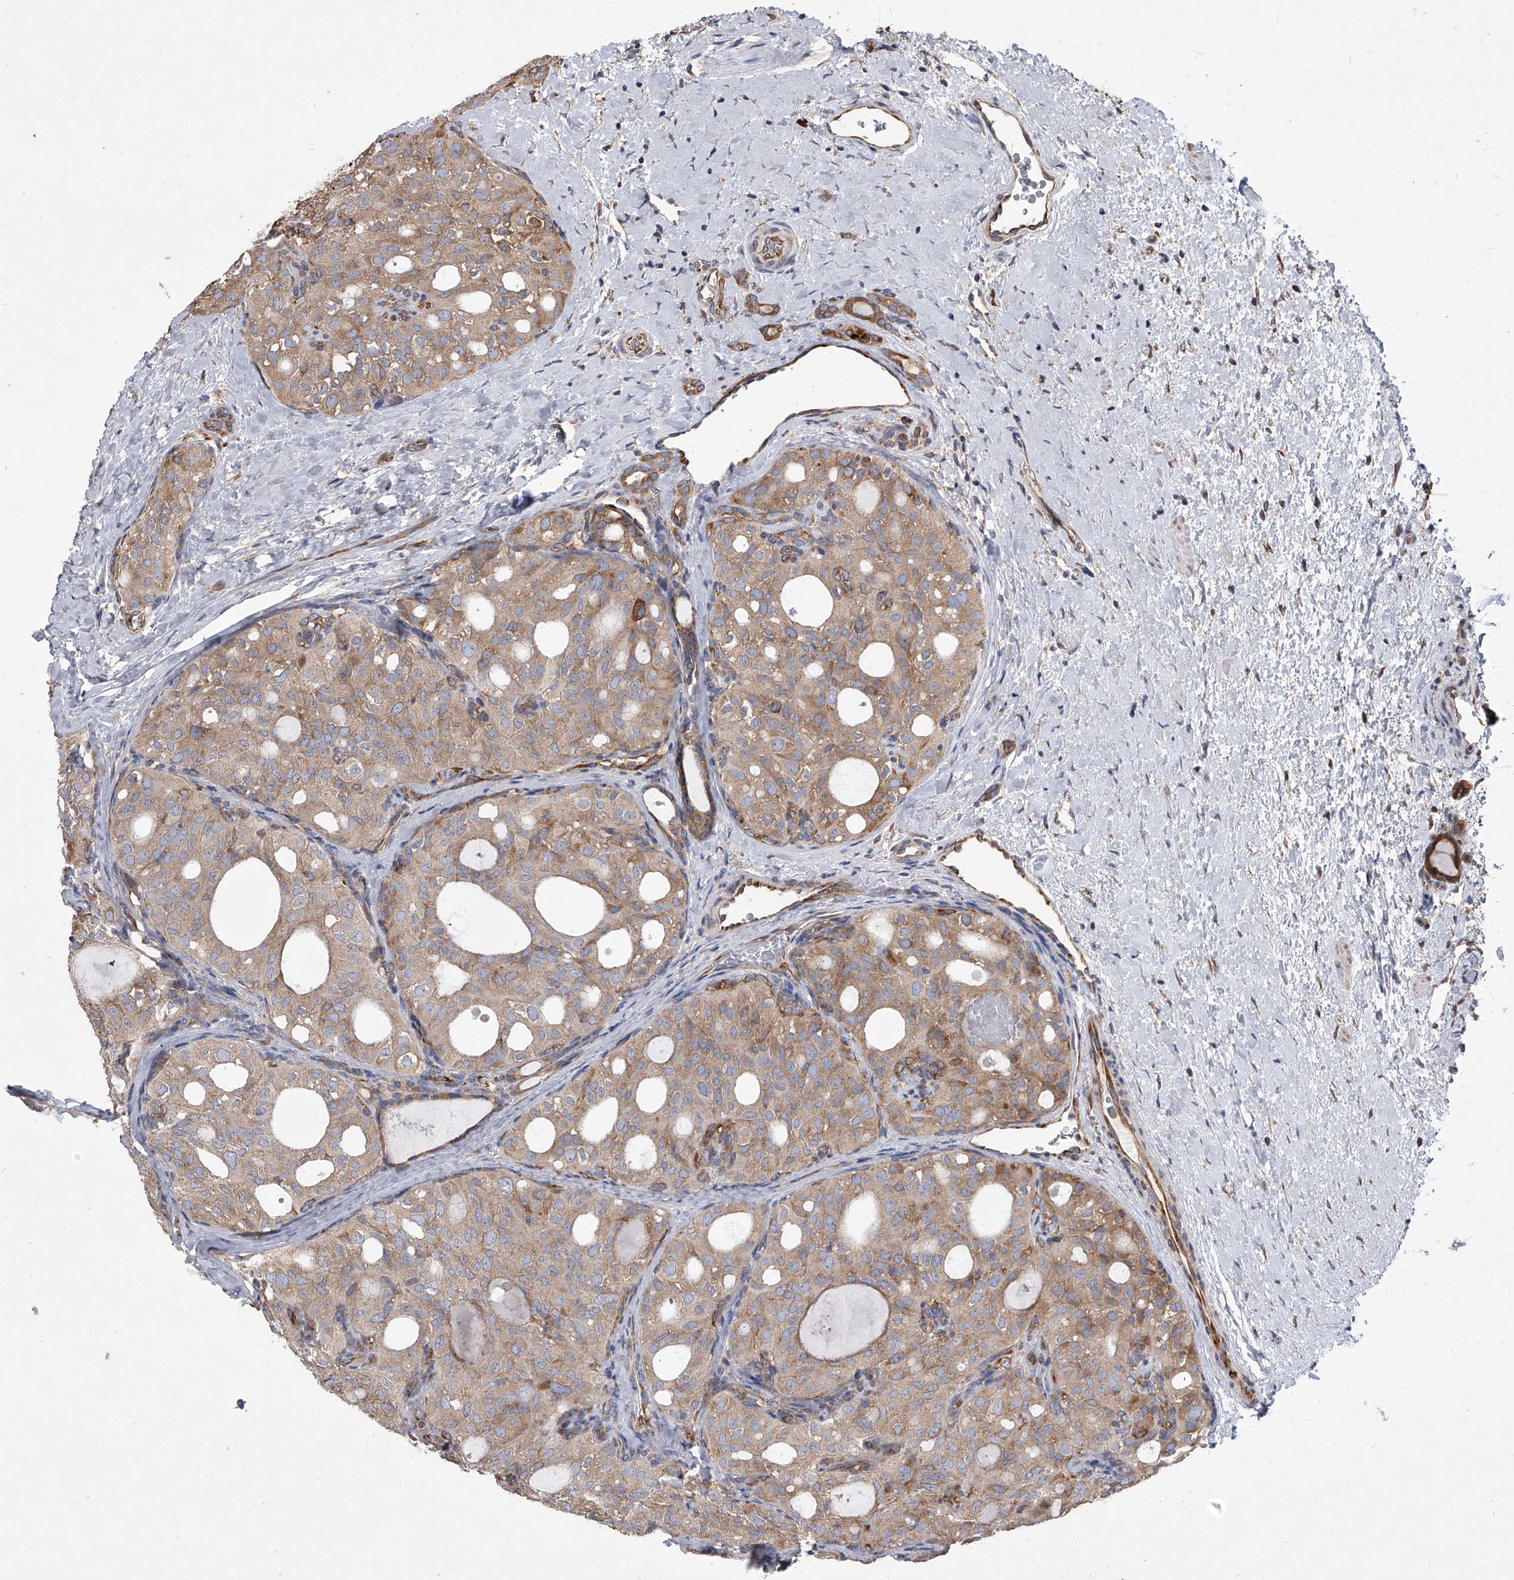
{"staining": {"intensity": "weak", "quantity": ">75%", "location": "cytoplasmic/membranous"}, "tissue": "thyroid cancer", "cell_type": "Tumor cells", "image_type": "cancer", "snomed": [{"axis": "morphology", "description": "Follicular adenoma carcinoma, NOS"}, {"axis": "topography", "description": "Thyroid gland"}], "caption": "The micrograph exhibits staining of thyroid cancer, revealing weak cytoplasmic/membranous protein expression (brown color) within tumor cells. Immunohistochemistry (ihc) stains the protein of interest in brown and the nuclei are stained blue.", "gene": "EIF2S2", "patient": {"sex": "male", "age": 75}}